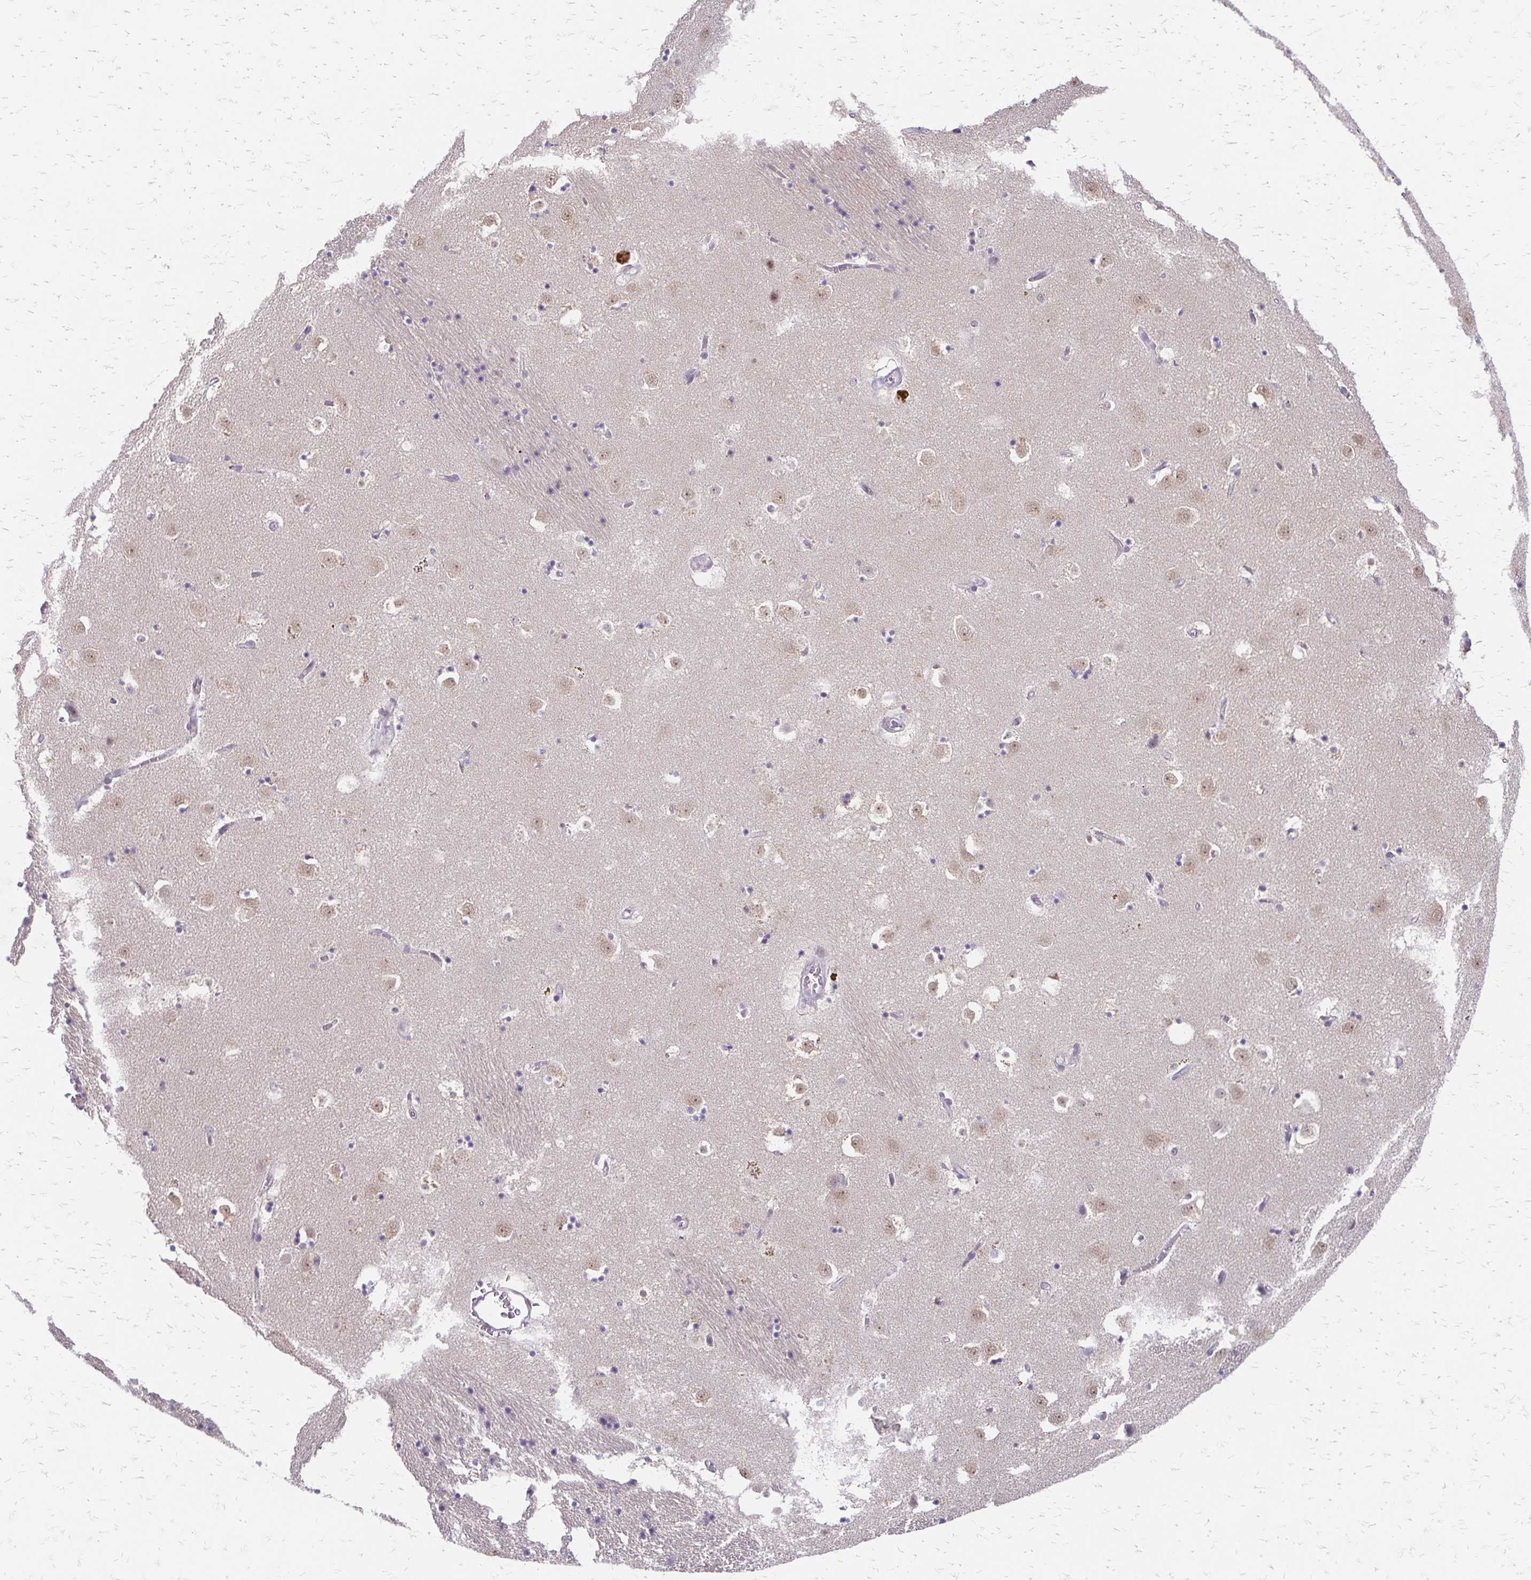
{"staining": {"intensity": "negative", "quantity": "none", "location": "none"}, "tissue": "caudate", "cell_type": "Glial cells", "image_type": "normal", "snomed": [{"axis": "morphology", "description": "Normal tissue, NOS"}, {"axis": "topography", "description": "Lateral ventricle wall"}], "caption": "Human caudate stained for a protein using IHC displays no positivity in glial cells.", "gene": "EED", "patient": {"sex": "male", "age": 58}}